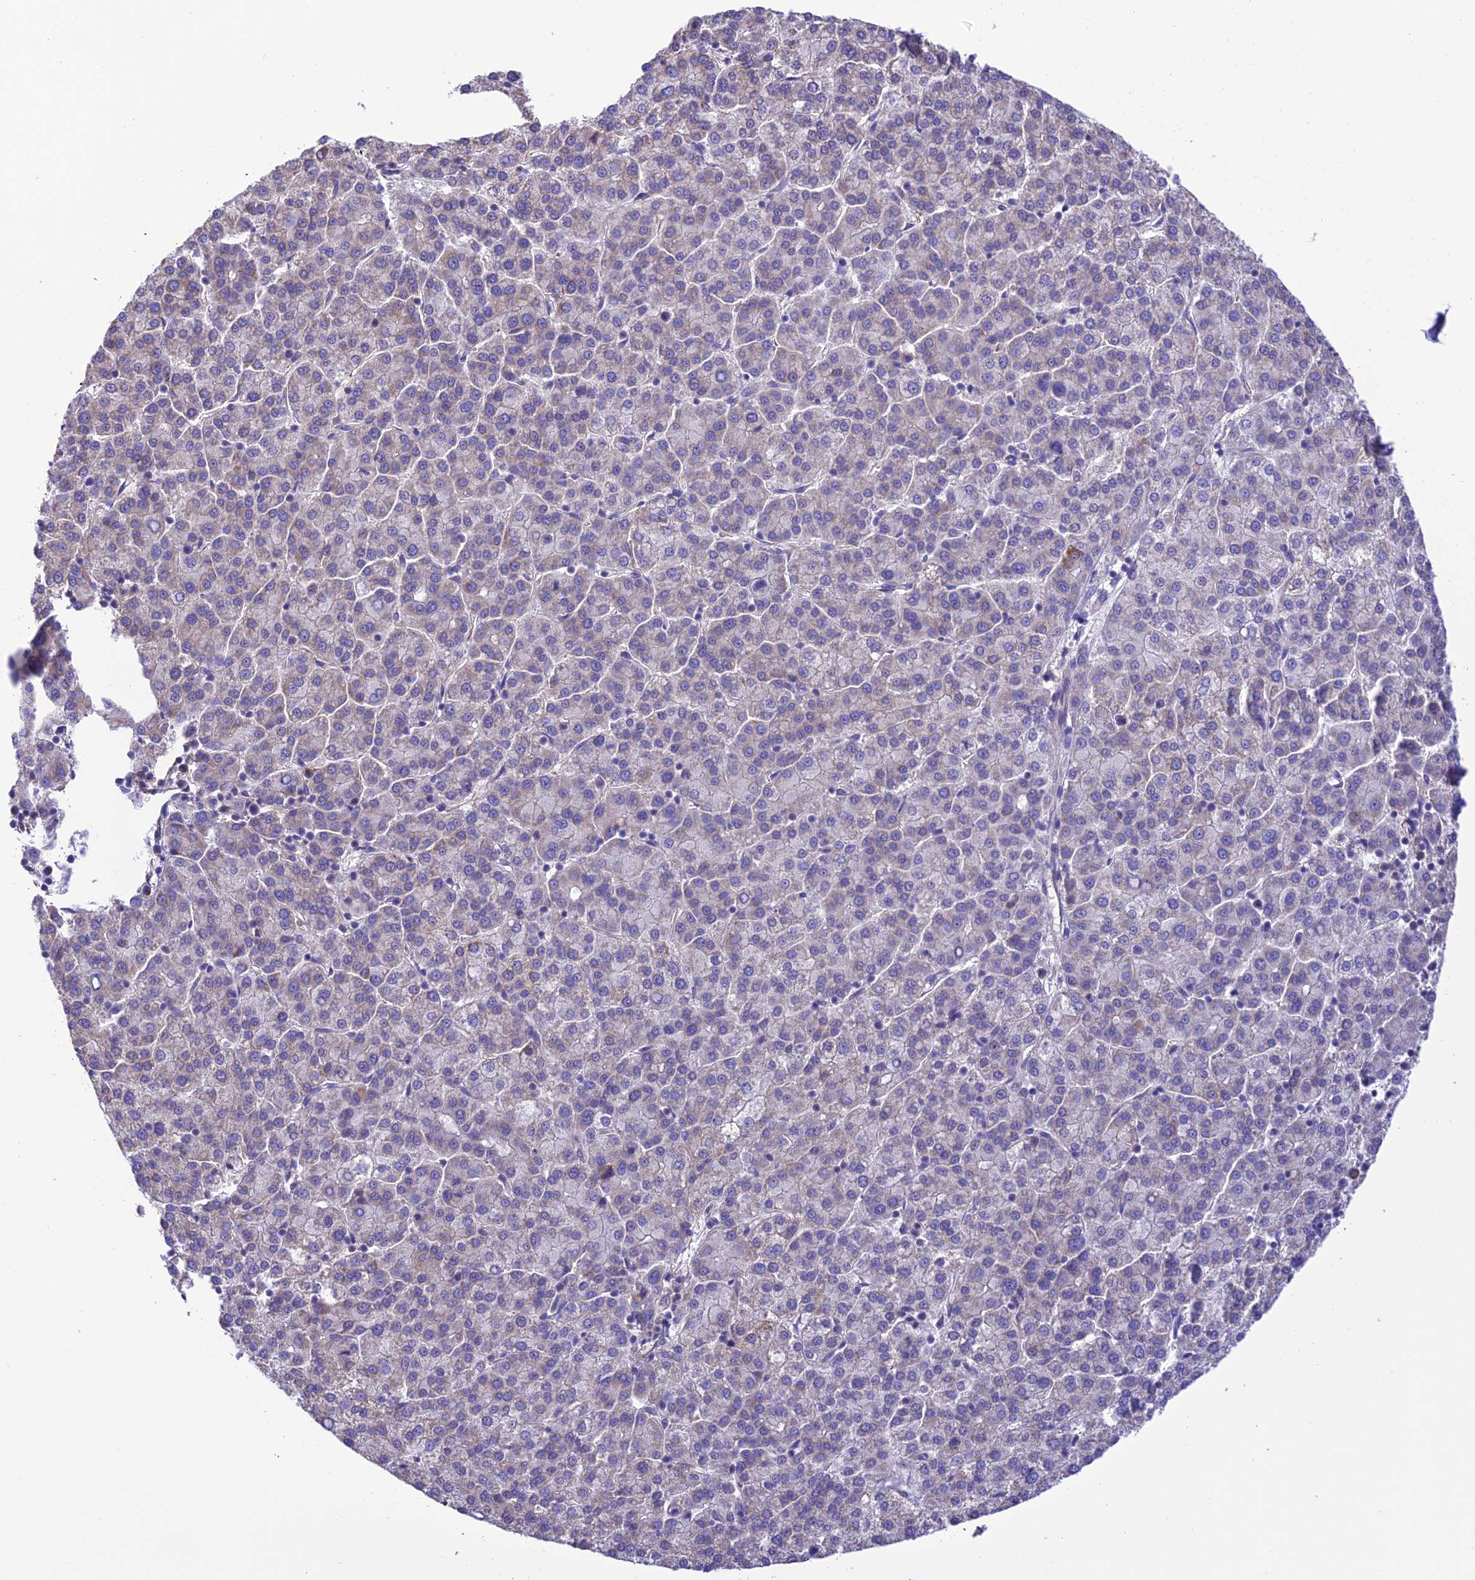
{"staining": {"intensity": "weak", "quantity": "25%-75%", "location": "cytoplasmic/membranous"}, "tissue": "liver cancer", "cell_type": "Tumor cells", "image_type": "cancer", "snomed": [{"axis": "morphology", "description": "Carcinoma, Hepatocellular, NOS"}, {"axis": "topography", "description": "Liver"}], "caption": "Immunohistochemical staining of liver cancer (hepatocellular carcinoma) reveals weak cytoplasmic/membranous protein staining in approximately 25%-75% of tumor cells.", "gene": "MAP3K12", "patient": {"sex": "female", "age": 58}}